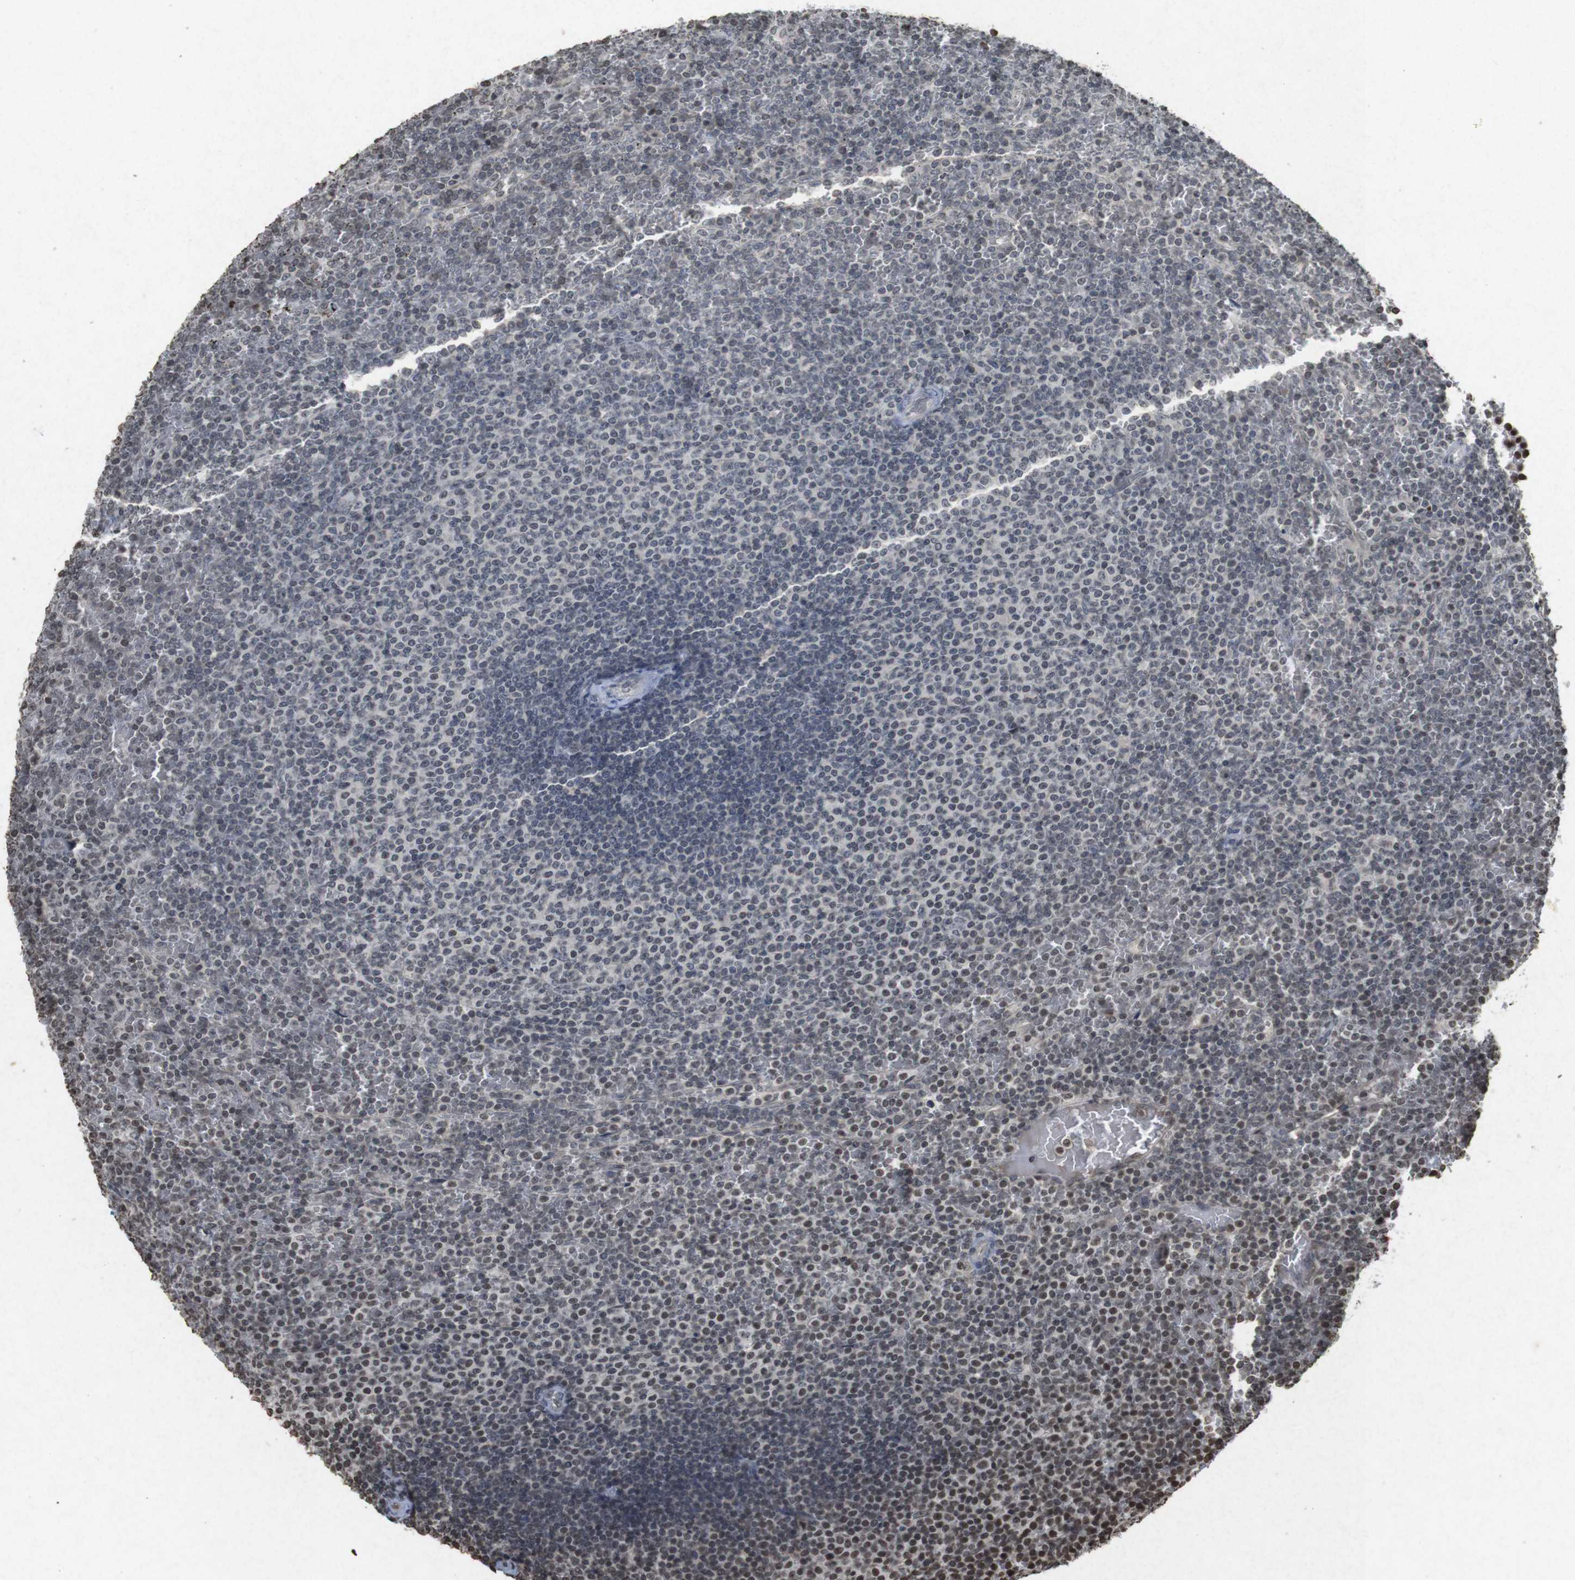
{"staining": {"intensity": "negative", "quantity": "none", "location": "none"}, "tissue": "lymphoma", "cell_type": "Tumor cells", "image_type": "cancer", "snomed": [{"axis": "morphology", "description": "Malignant lymphoma, non-Hodgkin's type, Low grade"}, {"axis": "topography", "description": "Spleen"}], "caption": "Immunohistochemical staining of human lymphoma displays no significant staining in tumor cells.", "gene": "FOXA3", "patient": {"sex": "female", "age": 77}}